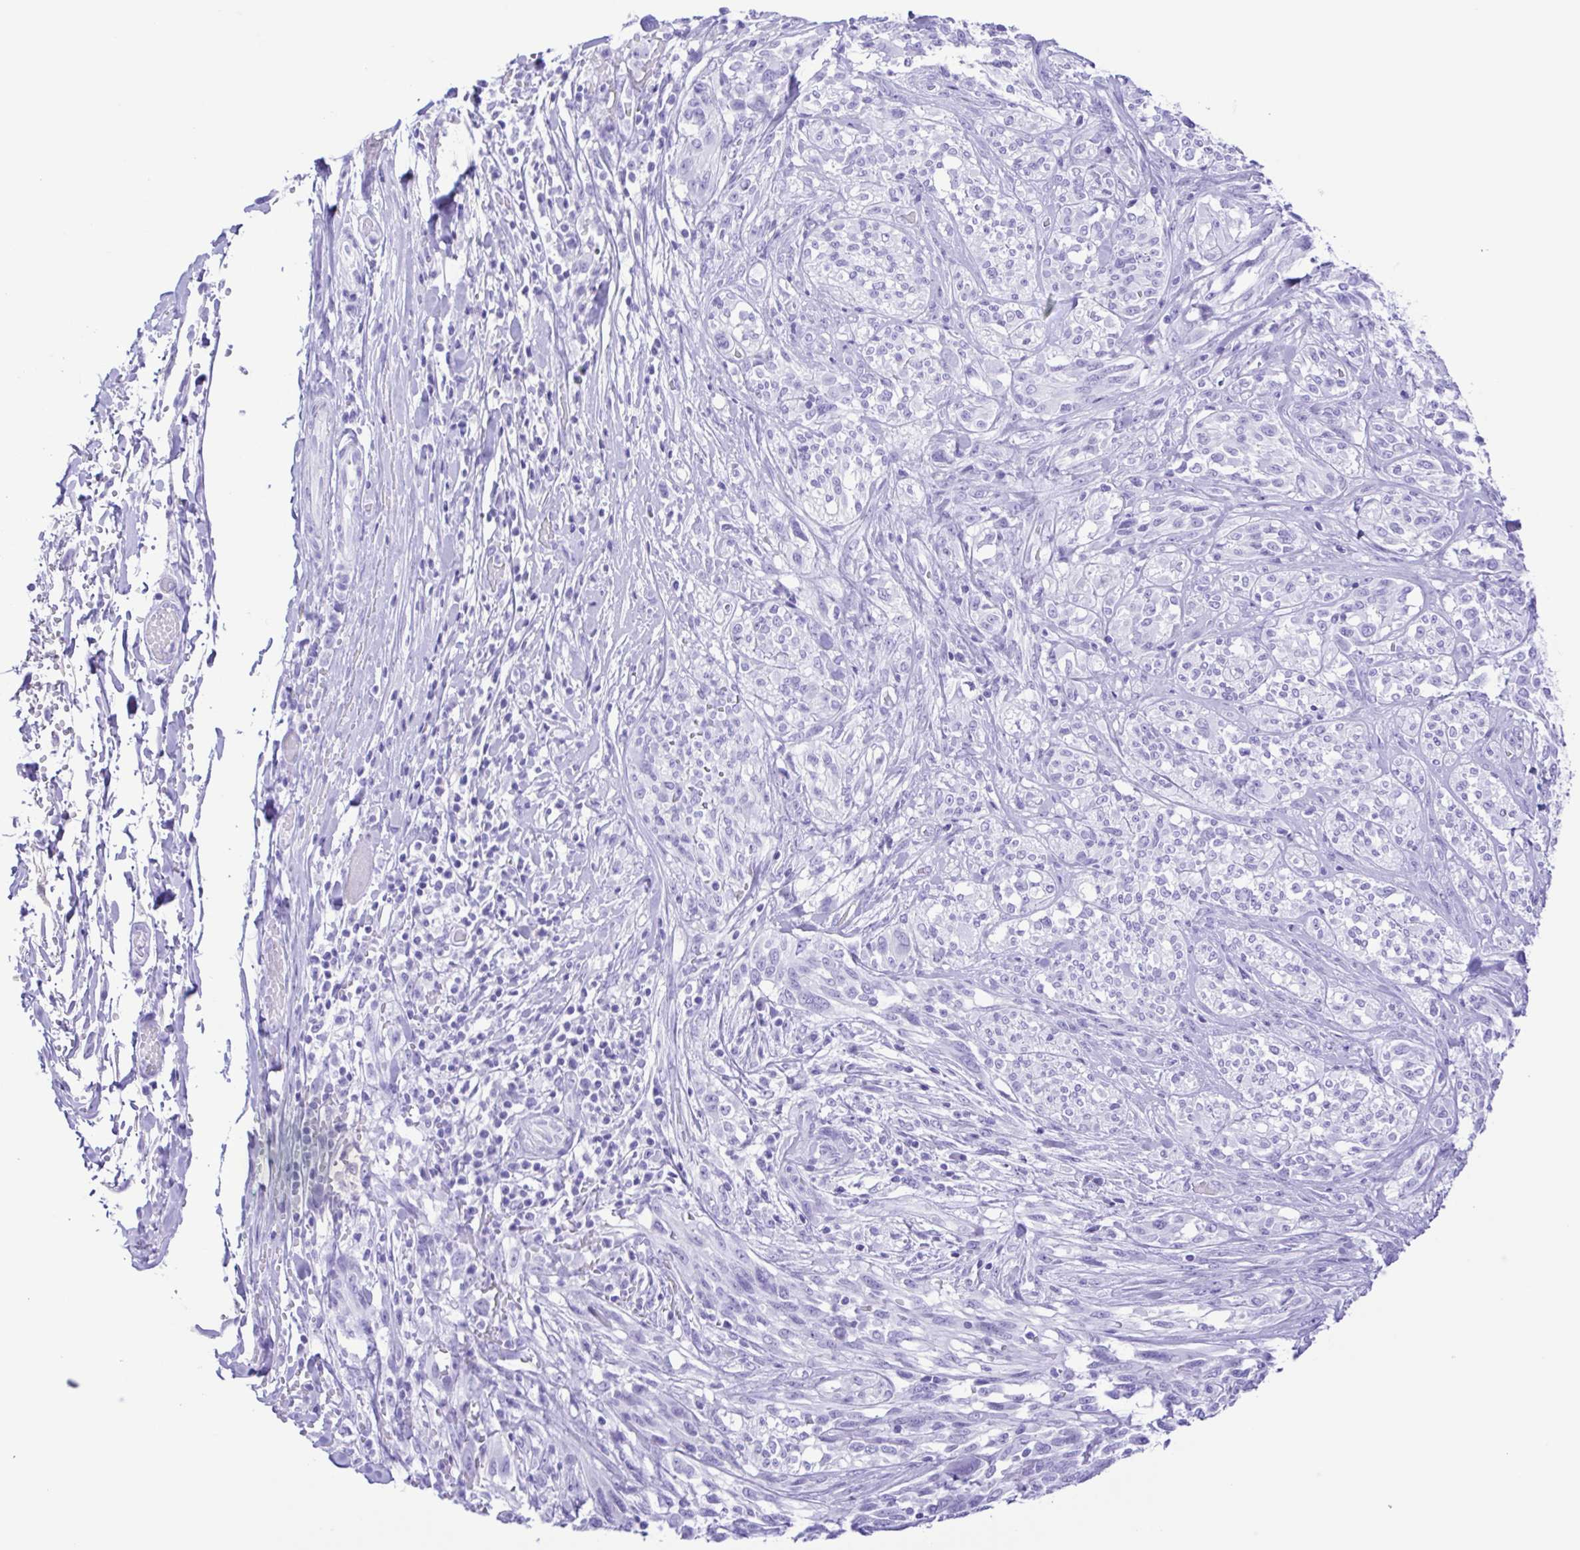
{"staining": {"intensity": "negative", "quantity": "none", "location": "none"}, "tissue": "melanoma", "cell_type": "Tumor cells", "image_type": "cancer", "snomed": [{"axis": "morphology", "description": "Malignant melanoma, NOS"}, {"axis": "topography", "description": "Skin"}], "caption": "Immunohistochemistry (IHC) of human melanoma demonstrates no staining in tumor cells.", "gene": "ERP27", "patient": {"sex": "female", "age": 91}}